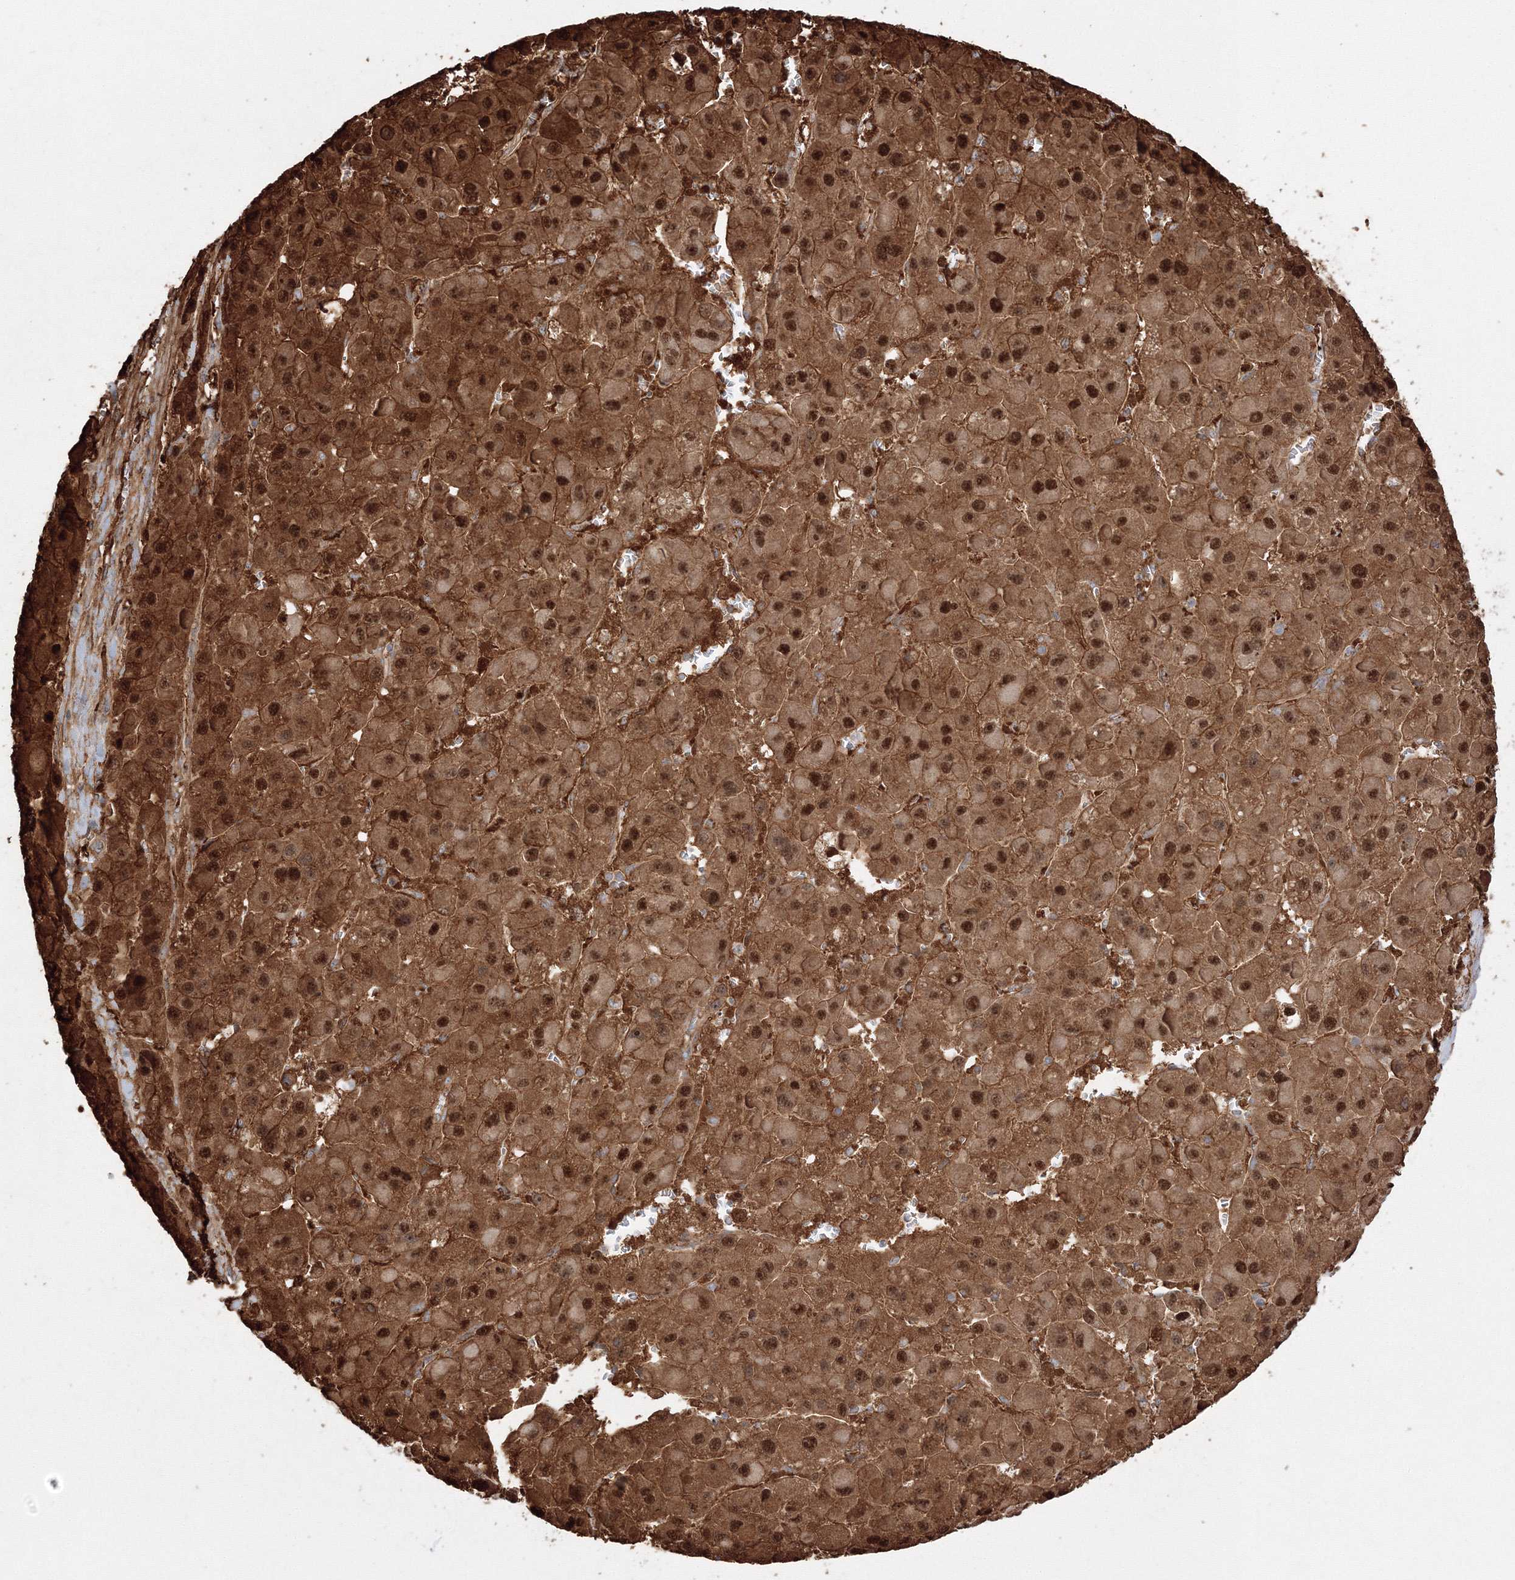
{"staining": {"intensity": "strong", "quantity": ">75%", "location": "cytoplasmic/membranous,nuclear"}, "tissue": "liver cancer", "cell_type": "Tumor cells", "image_type": "cancer", "snomed": [{"axis": "morphology", "description": "Carcinoma, Hepatocellular, NOS"}, {"axis": "topography", "description": "Liver"}], "caption": "The immunohistochemical stain labels strong cytoplasmic/membranous and nuclear expression in tumor cells of liver cancer tissue.", "gene": "NPM3", "patient": {"sex": "female", "age": 73}}